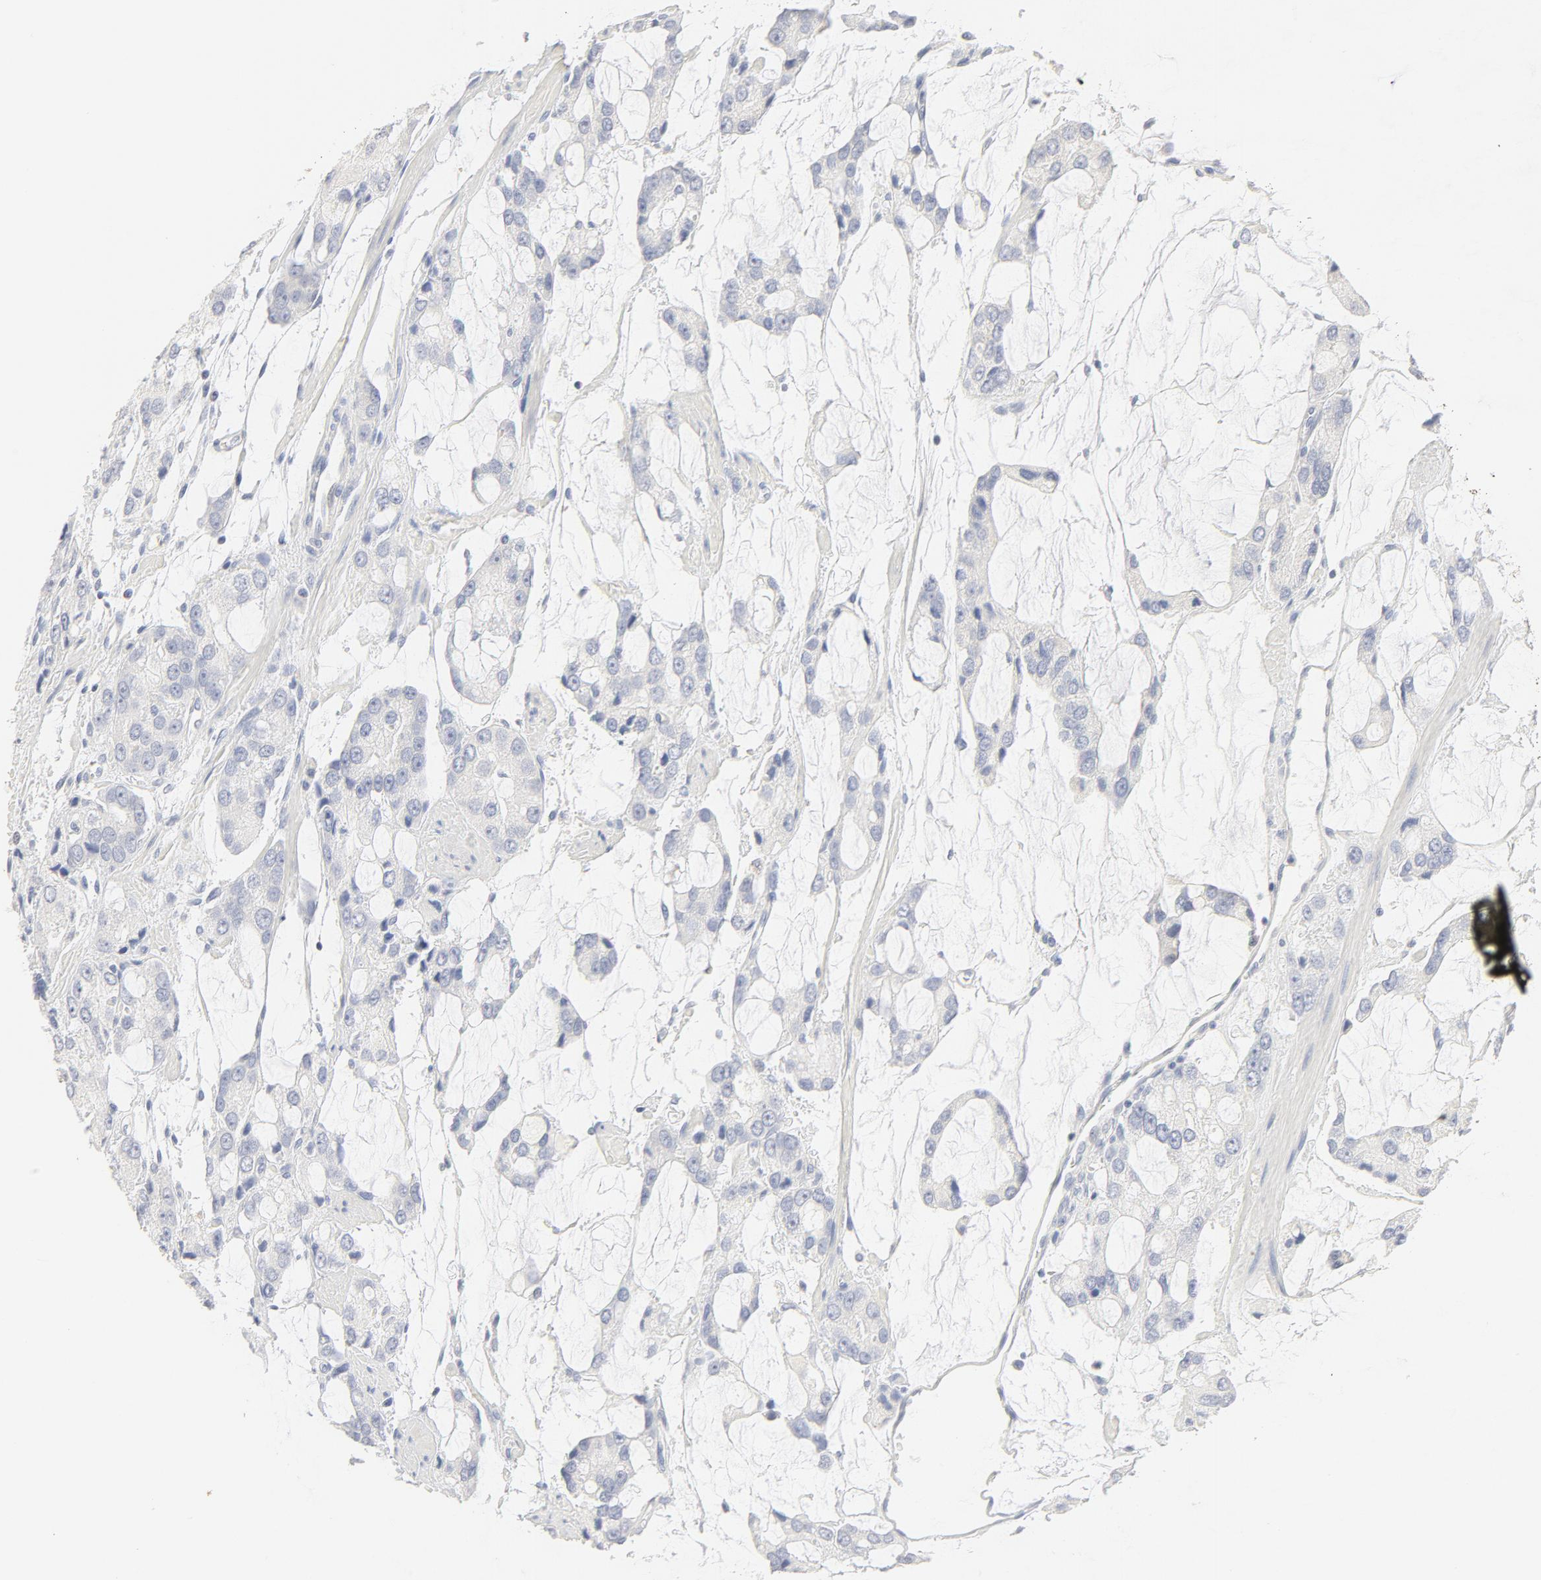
{"staining": {"intensity": "negative", "quantity": "none", "location": "none"}, "tissue": "prostate cancer", "cell_type": "Tumor cells", "image_type": "cancer", "snomed": [{"axis": "morphology", "description": "Adenocarcinoma, High grade"}, {"axis": "topography", "description": "Prostate"}], "caption": "Prostate adenocarcinoma (high-grade) was stained to show a protein in brown. There is no significant expression in tumor cells.", "gene": "FCGBP", "patient": {"sex": "male", "age": 67}}